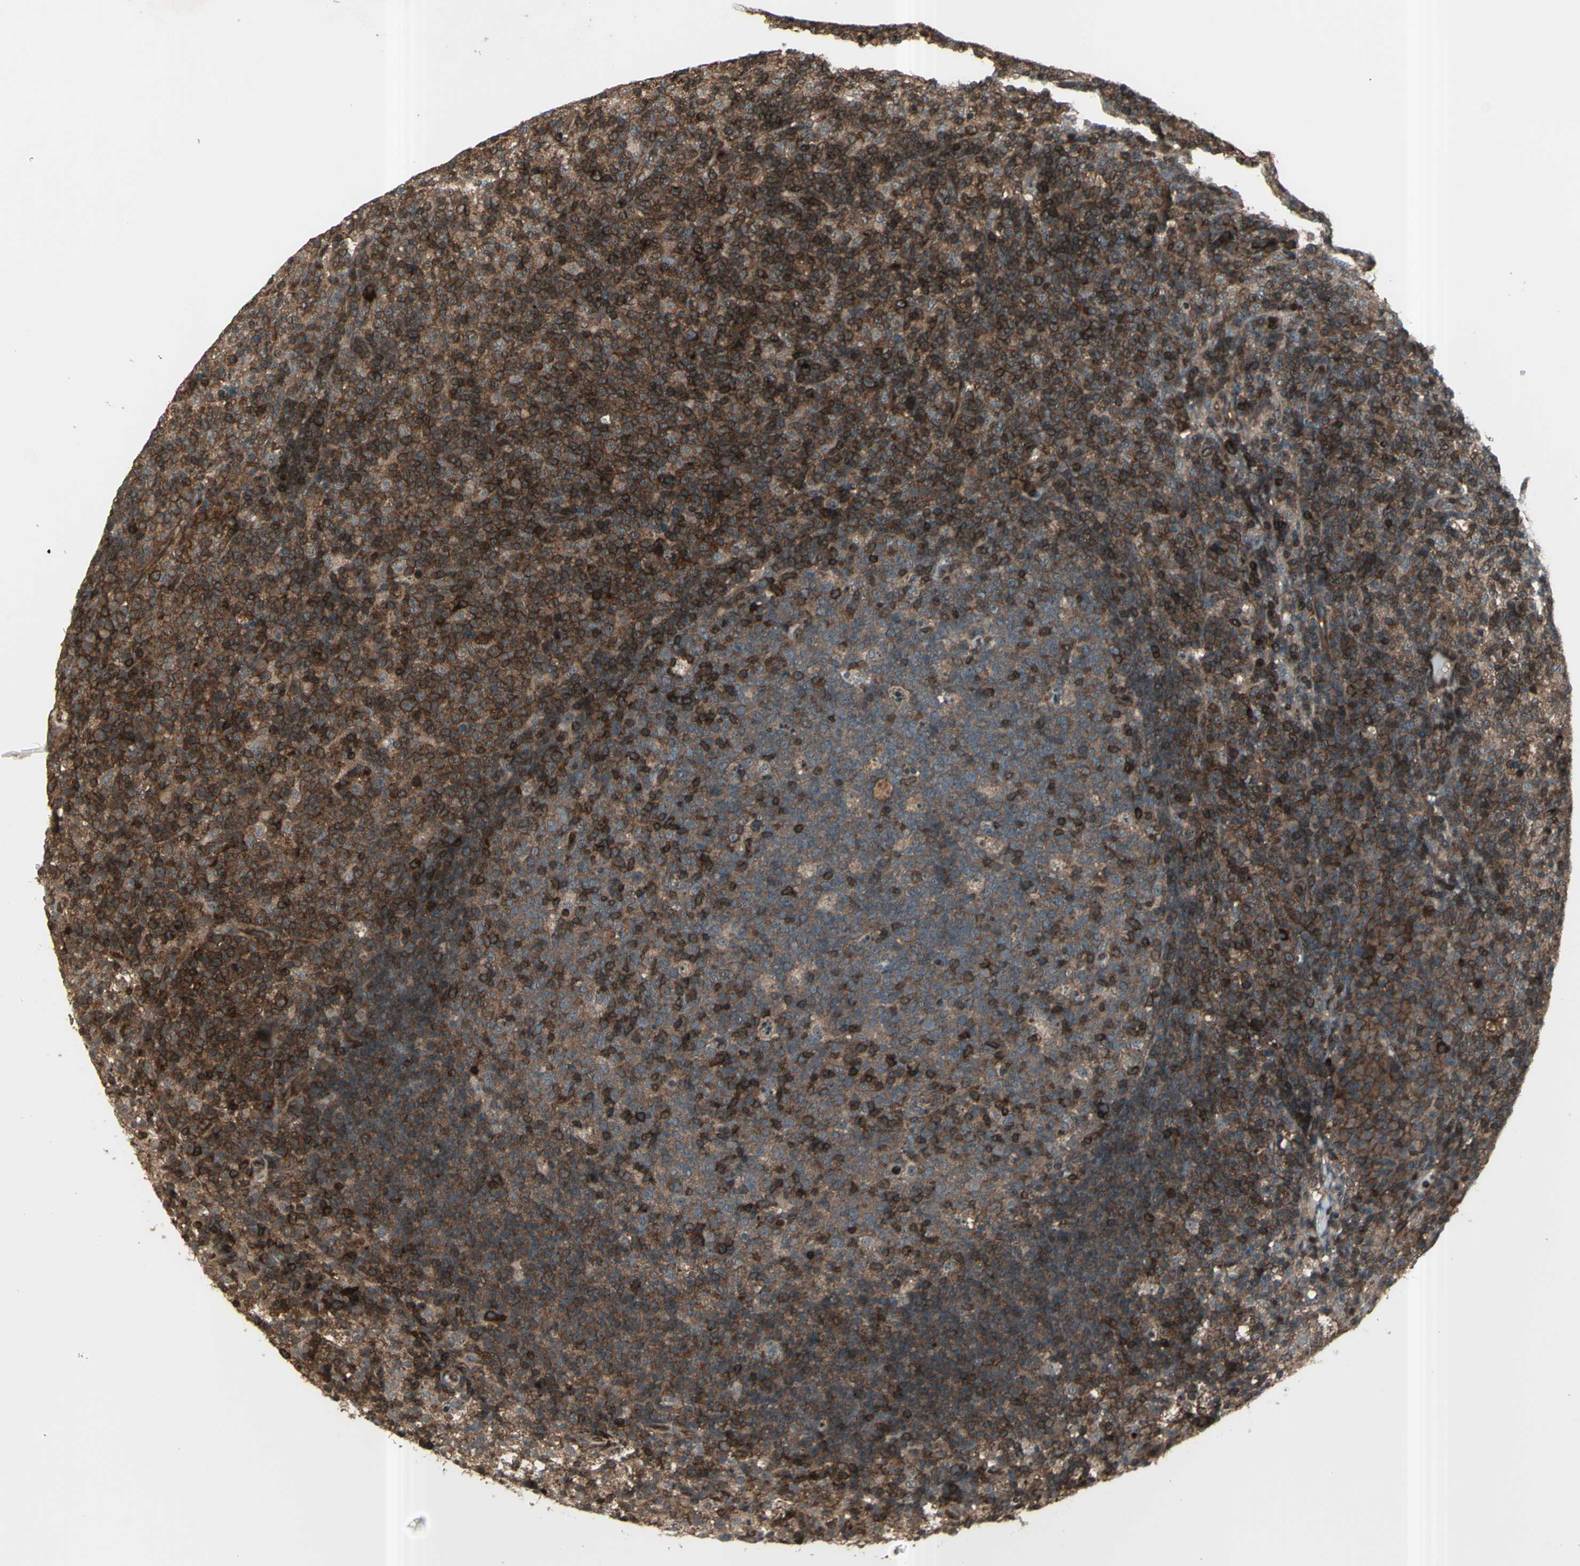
{"staining": {"intensity": "moderate", "quantity": ">75%", "location": "cytoplasmic/membranous"}, "tissue": "lymph node", "cell_type": "Germinal center cells", "image_type": "normal", "snomed": [{"axis": "morphology", "description": "Normal tissue, NOS"}, {"axis": "morphology", "description": "Inflammation, NOS"}, {"axis": "topography", "description": "Lymph node"}], "caption": "A medium amount of moderate cytoplasmic/membranous expression is identified in approximately >75% of germinal center cells in normal lymph node.", "gene": "FXYD5", "patient": {"sex": "male", "age": 55}}